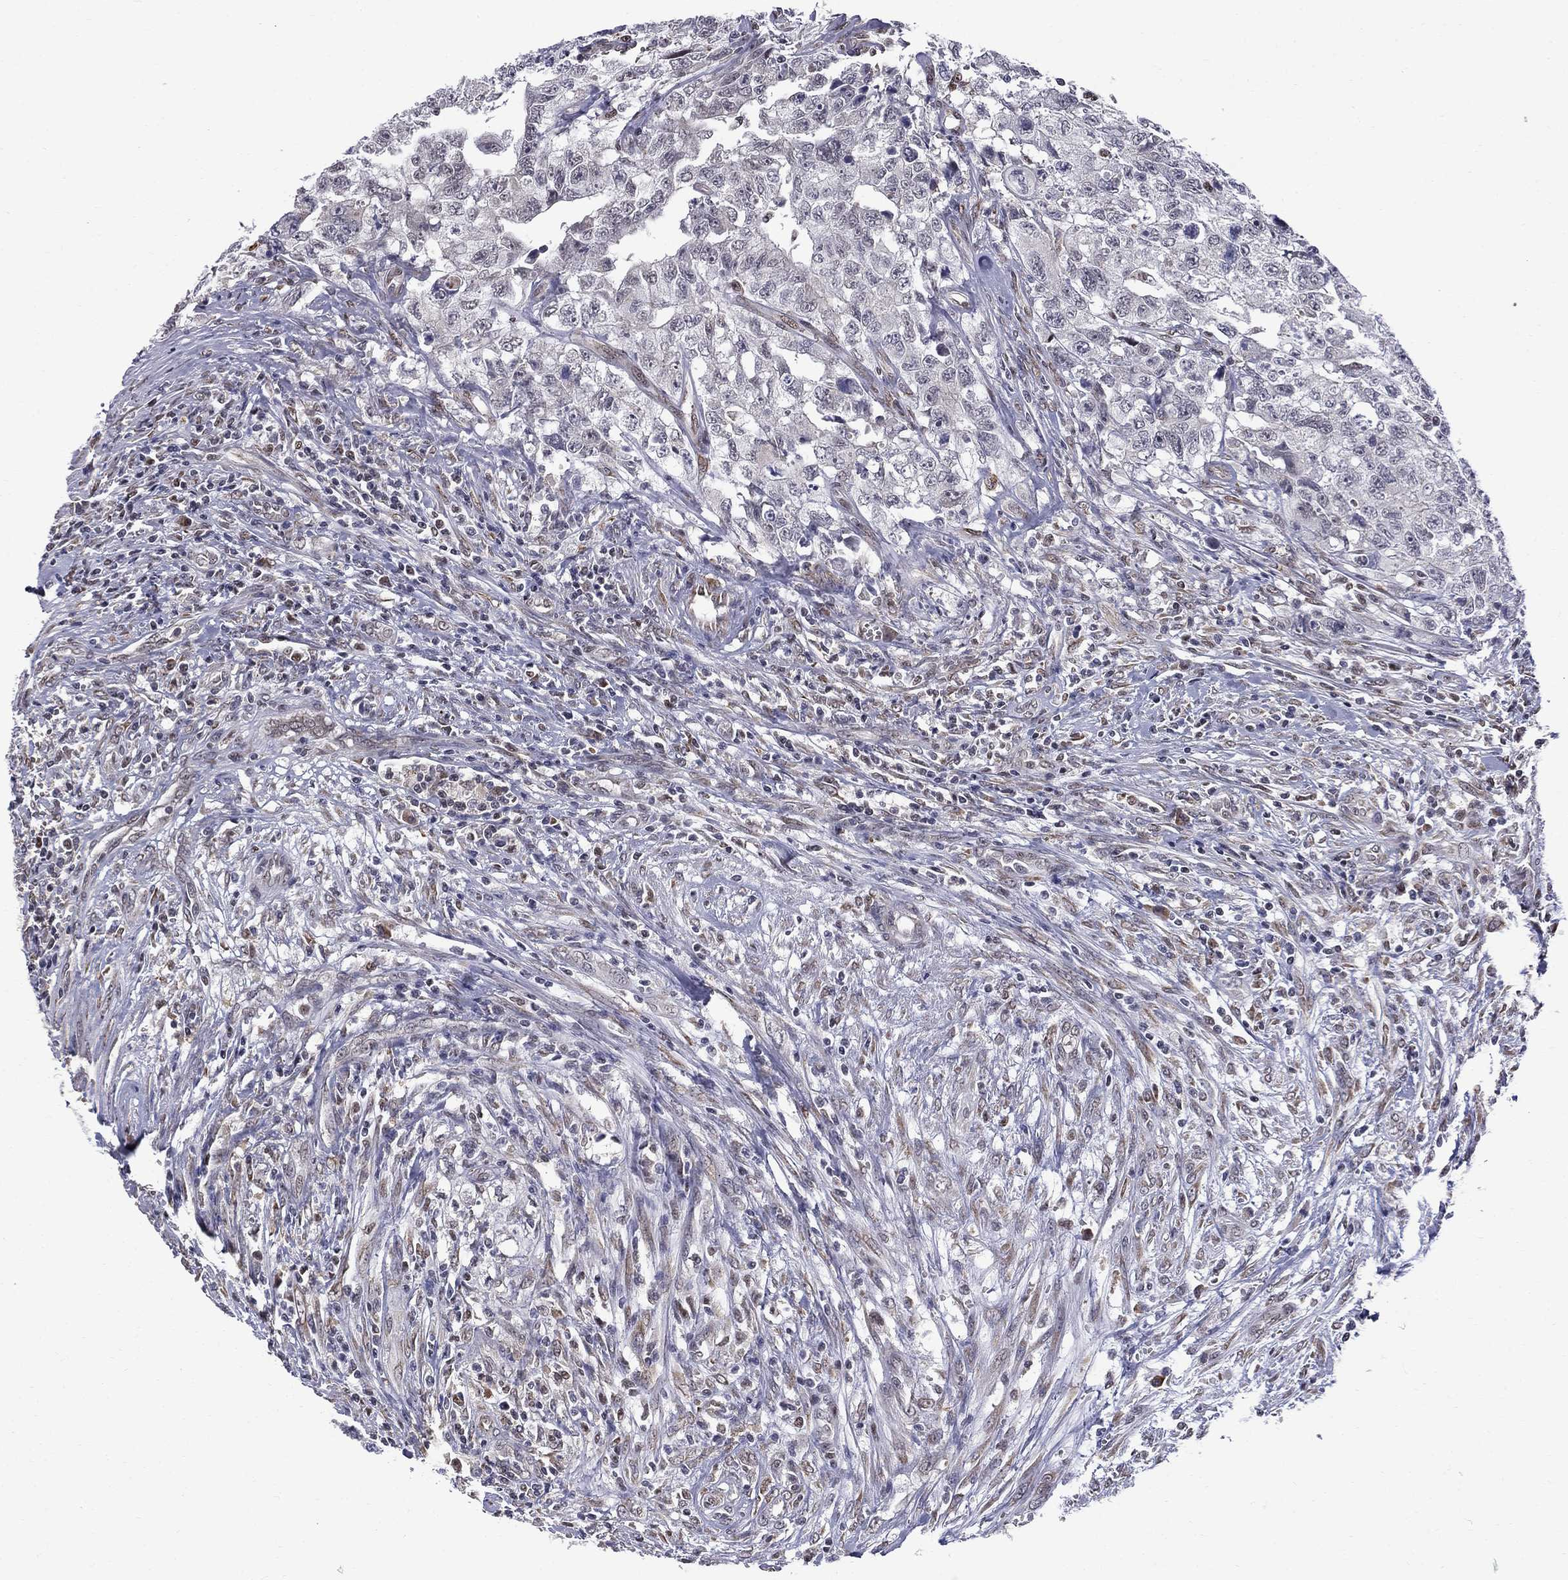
{"staining": {"intensity": "negative", "quantity": "none", "location": "none"}, "tissue": "testis cancer", "cell_type": "Tumor cells", "image_type": "cancer", "snomed": [{"axis": "morphology", "description": "Carcinoma, Embryonal, NOS"}, {"axis": "topography", "description": "Testis"}], "caption": "Immunohistochemistry micrograph of human testis cancer (embryonal carcinoma) stained for a protein (brown), which exhibits no expression in tumor cells.", "gene": "HSPB2", "patient": {"sex": "male", "age": 24}}